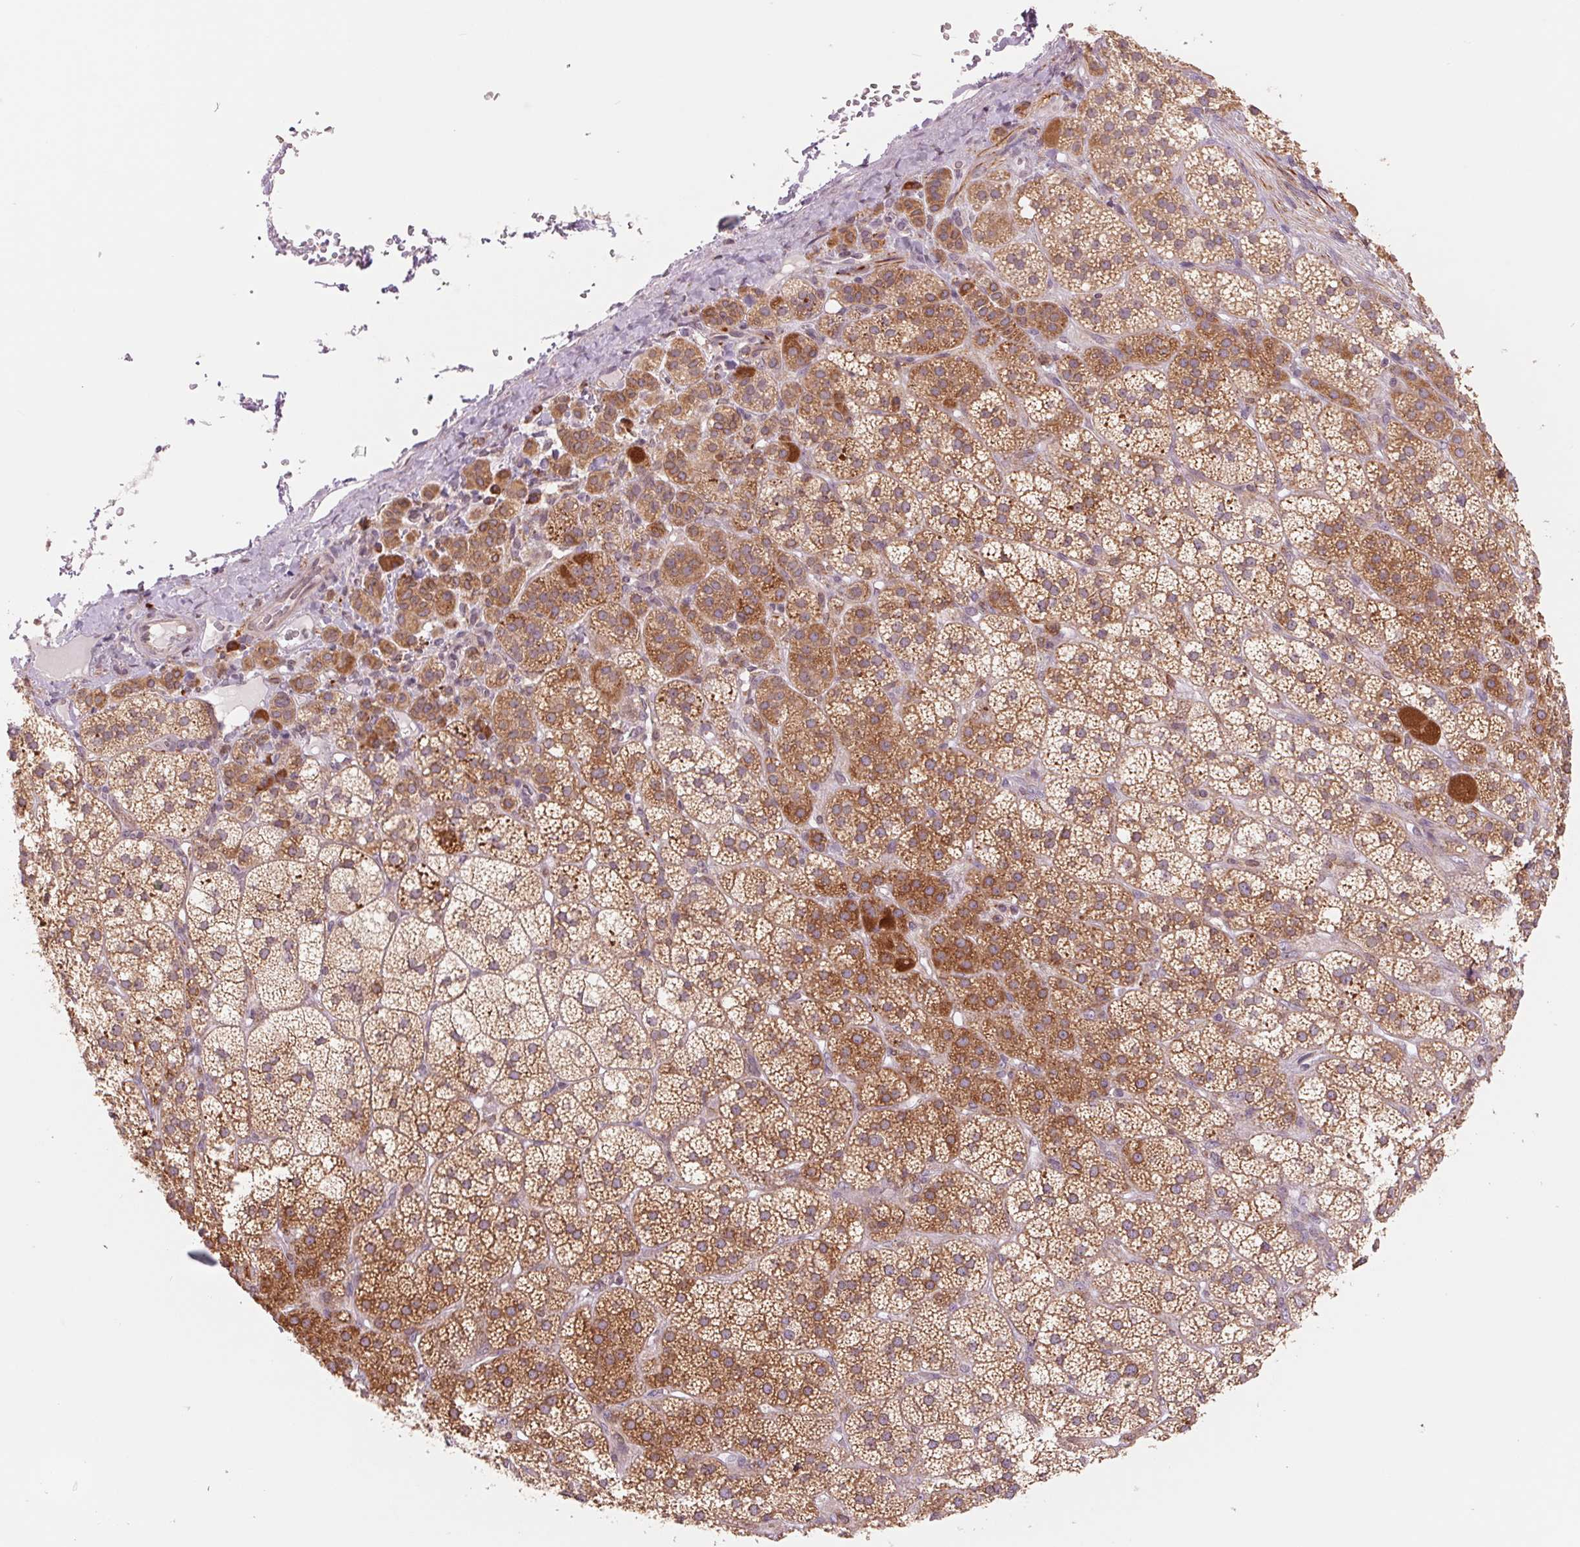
{"staining": {"intensity": "moderate", "quantity": ">75%", "location": "cytoplasmic/membranous"}, "tissue": "adrenal gland", "cell_type": "Glandular cells", "image_type": "normal", "snomed": [{"axis": "morphology", "description": "Normal tissue, NOS"}, {"axis": "topography", "description": "Adrenal gland"}], "caption": "DAB immunohistochemical staining of benign human adrenal gland demonstrates moderate cytoplasmic/membranous protein staining in about >75% of glandular cells. The staining is performed using DAB brown chromogen to label protein expression. The nuclei are counter-stained blue using hematoxylin.", "gene": "TECR", "patient": {"sex": "female", "age": 60}}